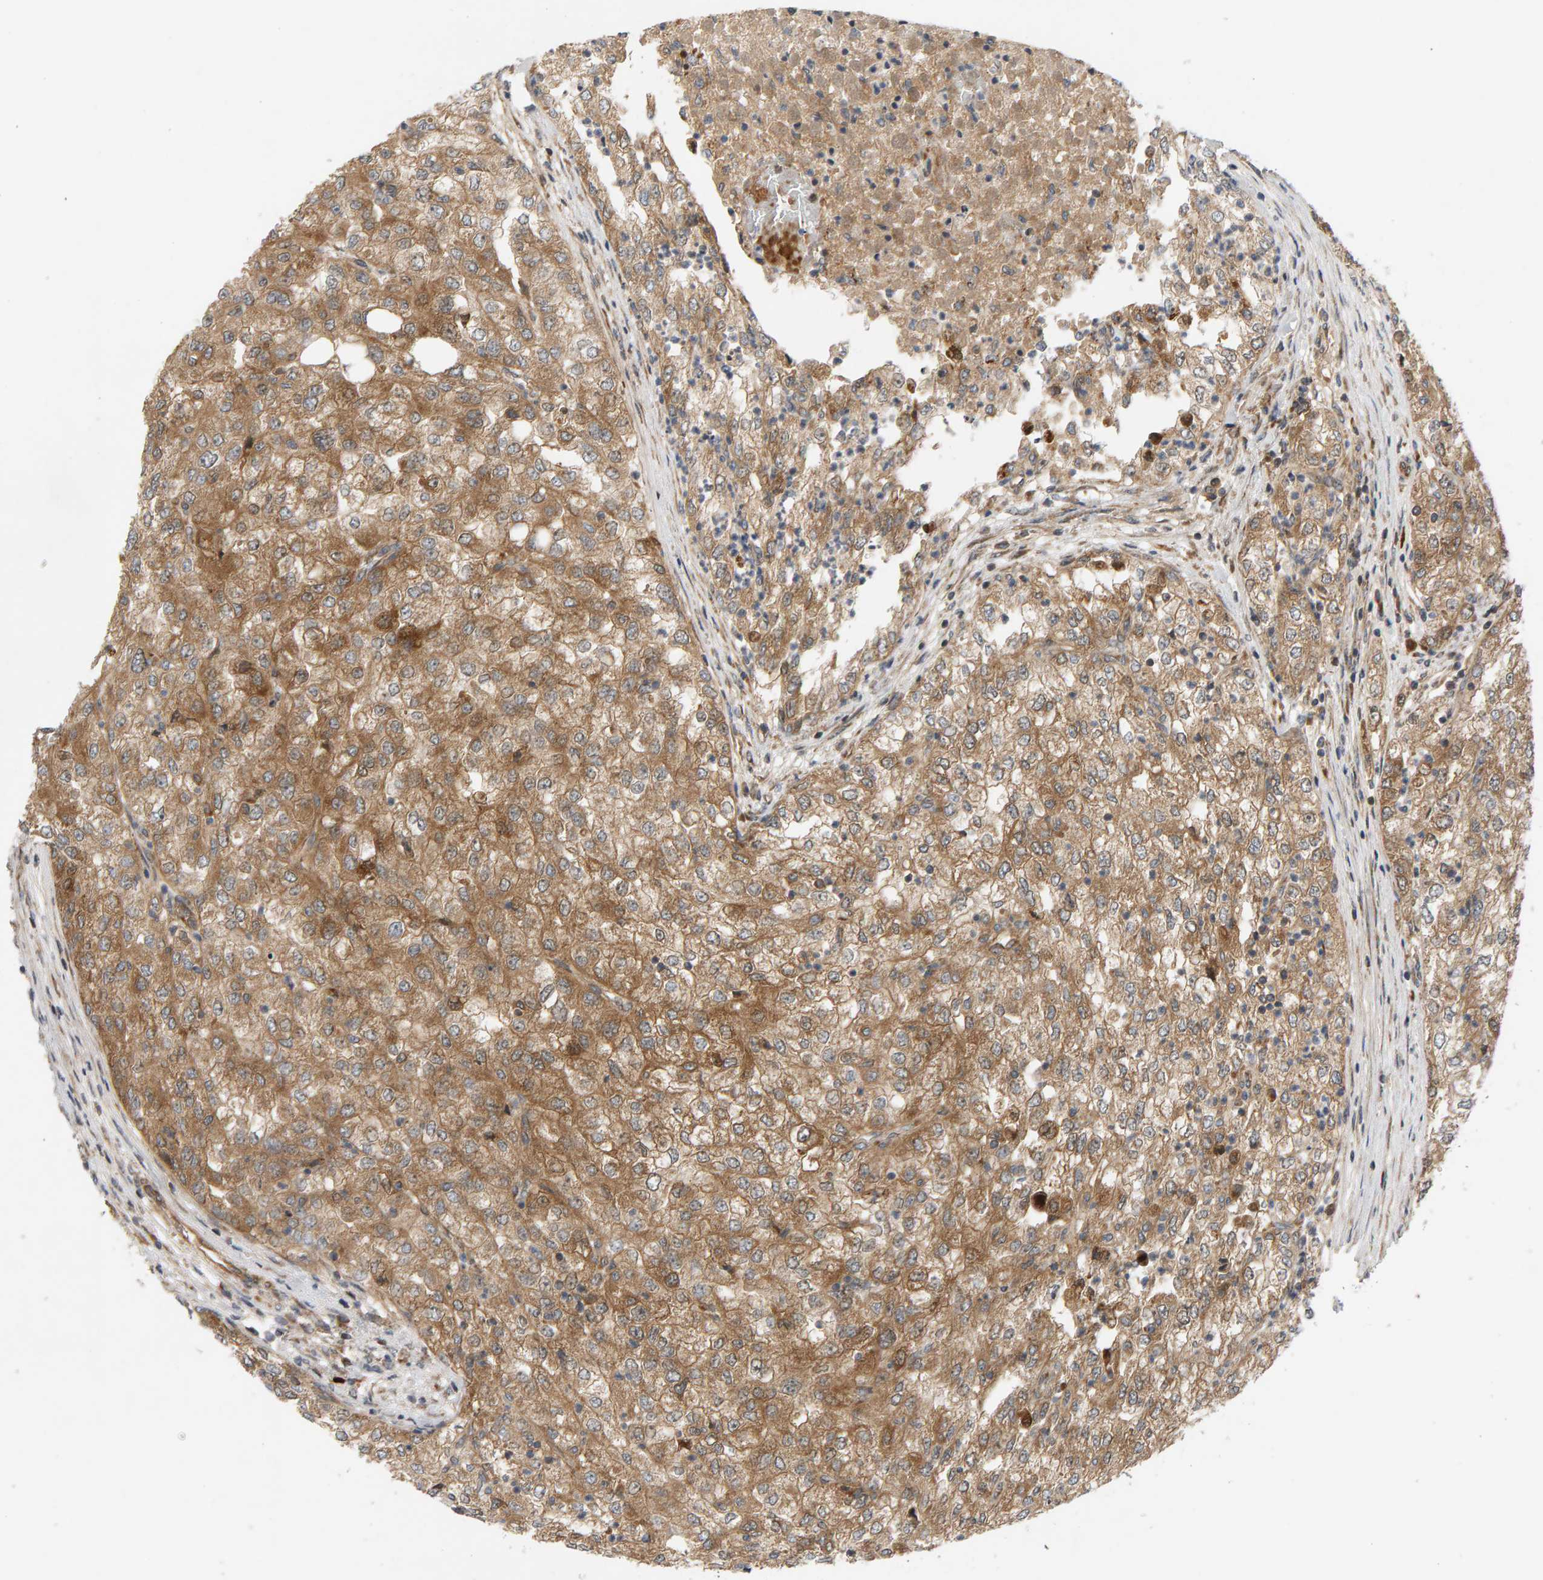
{"staining": {"intensity": "moderate", "quantity": ">75%", "location": "cytoplasmic/membranous"}, "tissue": "renal cancer", "cell_type": "Tumor cells", "image_type": "cancer", "snomed": [{"axis": "morphology", "description": "Adenocarcinoma, NOS"}, {"axis": "topography", "description": "Kidney"}], "caption": "Renal adenocarcinoma stained for a protein (brown) demonstrates moderate cytoplasmic/membranous positive positivity in about >75% of tumor cells.", "gene": "BAHCC1", "patient": {"sex": "female", "age": 54}}